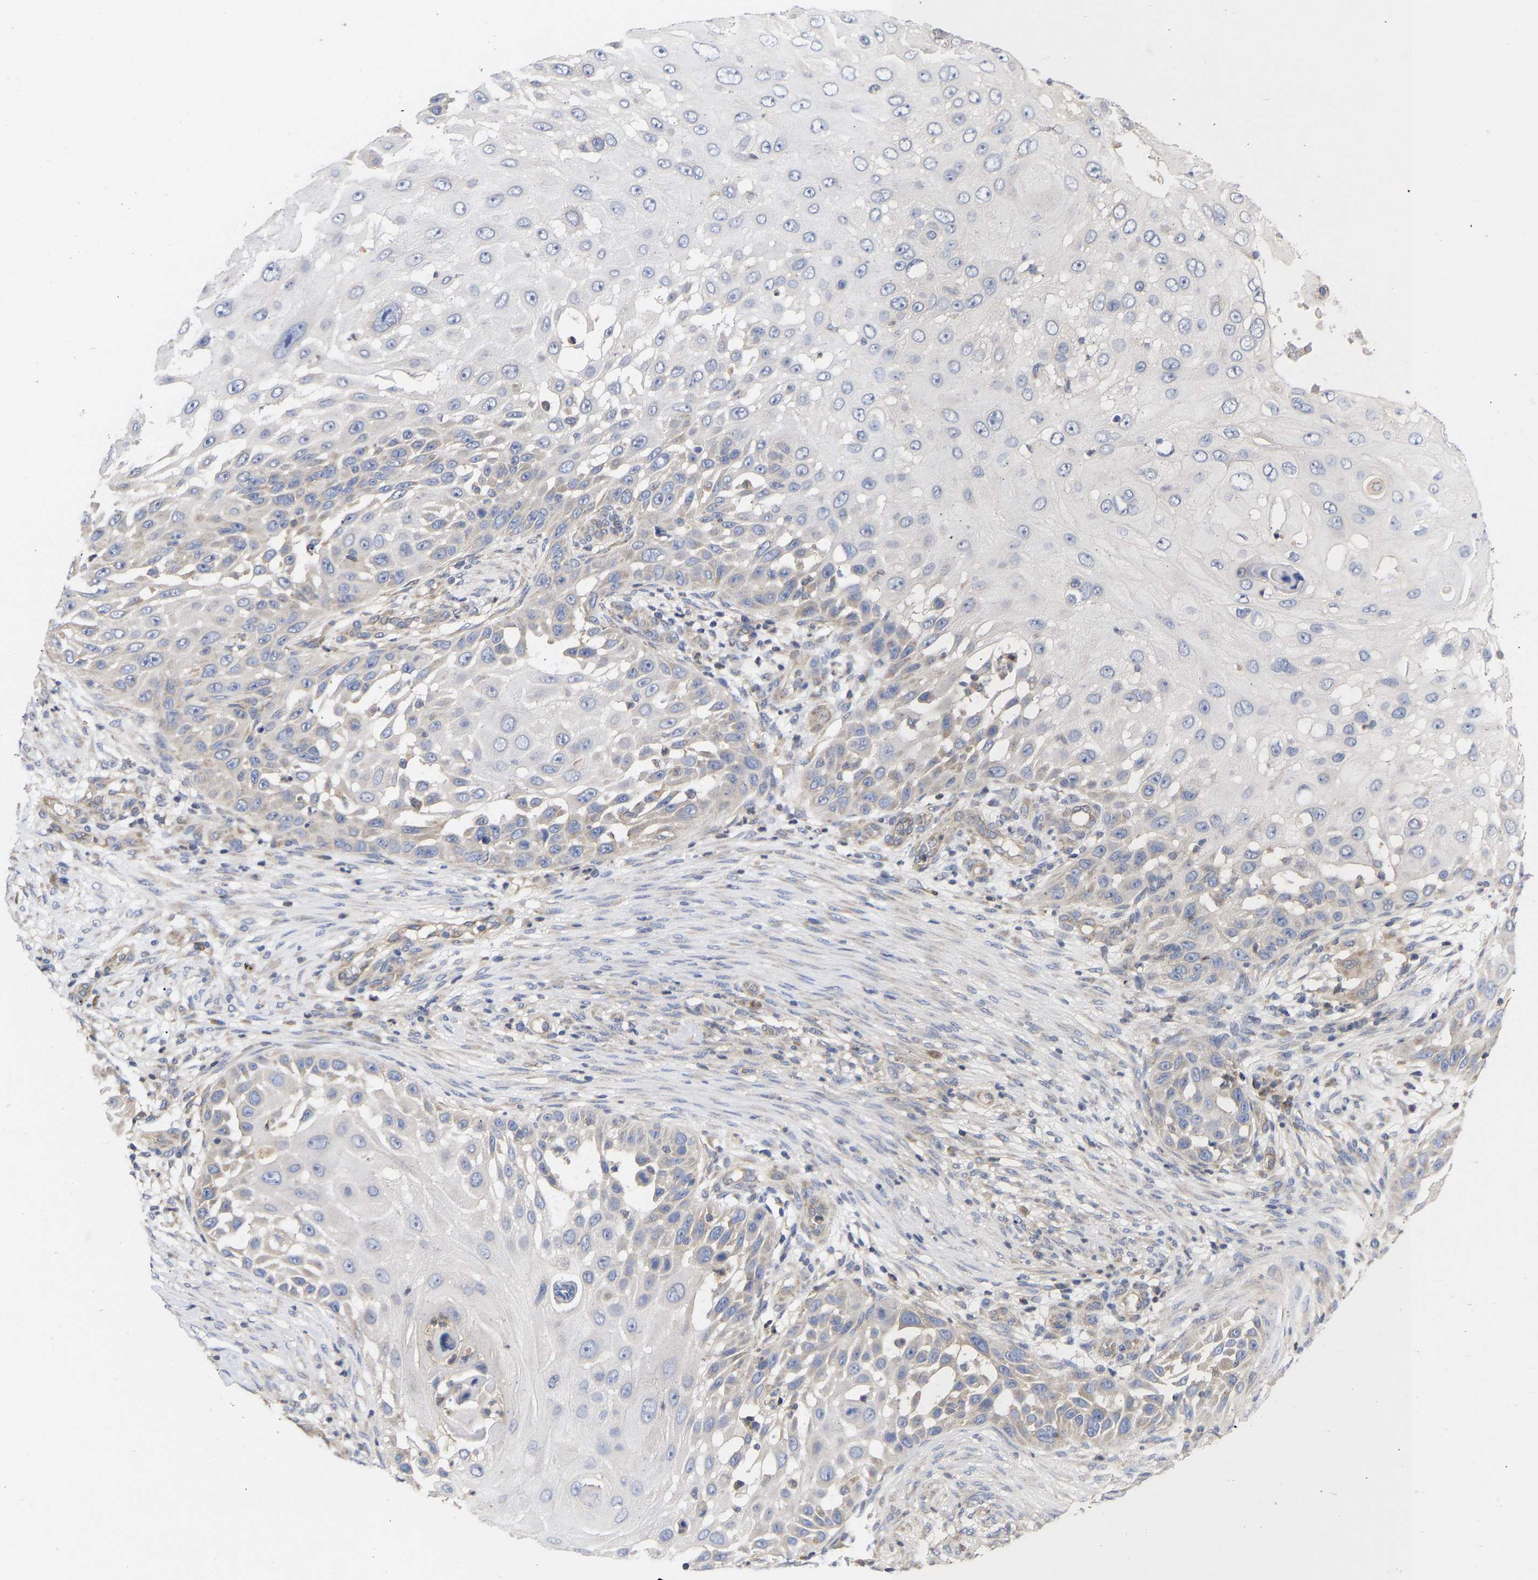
{"staining": {"intensity": "weak", "quantity": "<25%", "location": "cytoplasmic/membranous"}, "tissue": "skin cancer", "cell_type": "Tumor cells", "image_type": "cancer", "snomed": [{"axis": "morphology", "description": "Squamous cell carcinoma, NOS"}, {"axis": "topography", "description": "Skin"}], "caption": "Image shows no significant protein expression in tumor cells of skin cancer. The staining is performed using DAB (3,3'-diaminobenzidine) brown chromogen with nuclei counter-stained in using hematoxylin.", "gene": "MAP2K3", "patient": {"sex": "female", "age": 44}}